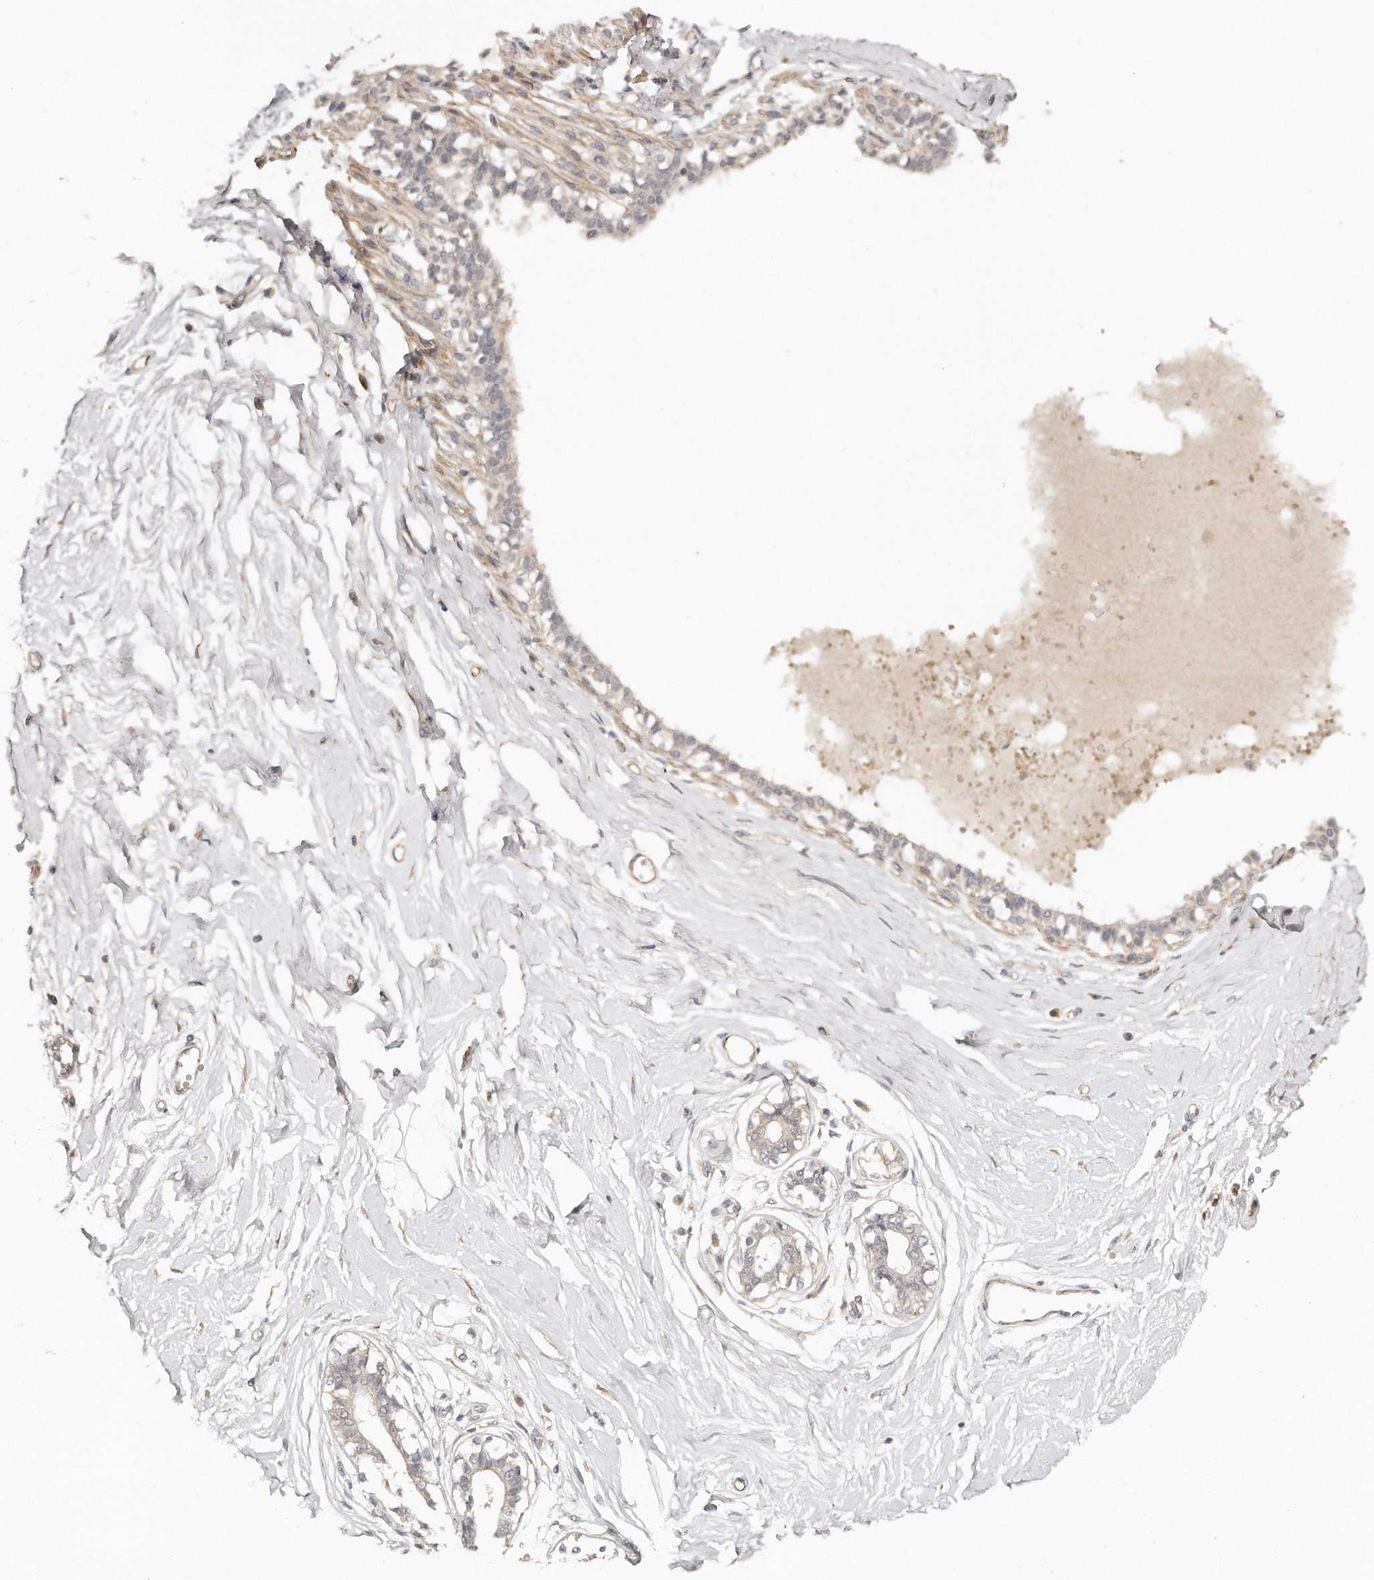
{"staining": {"intensity": "weak", "quantity": "<25%", "location": "cytoplasmic/membranous"}, "tissue": "breast", "cell_type": "Adipocytes", "image_type": "normal", "snomed": [{"axis": "morphology", "description": "Normal tissue, NOS"}, {"axis": "topography", "description": "Breast"}], "caption": "Normal breast was stained to show a protein in brown. There is no significant positivity in adipocytes. (DAB (3,3'-diaminobenzidine) IHC, high magnification).", "gene": "TTLL4", "patient": {"sex": "female", "age": 45}}